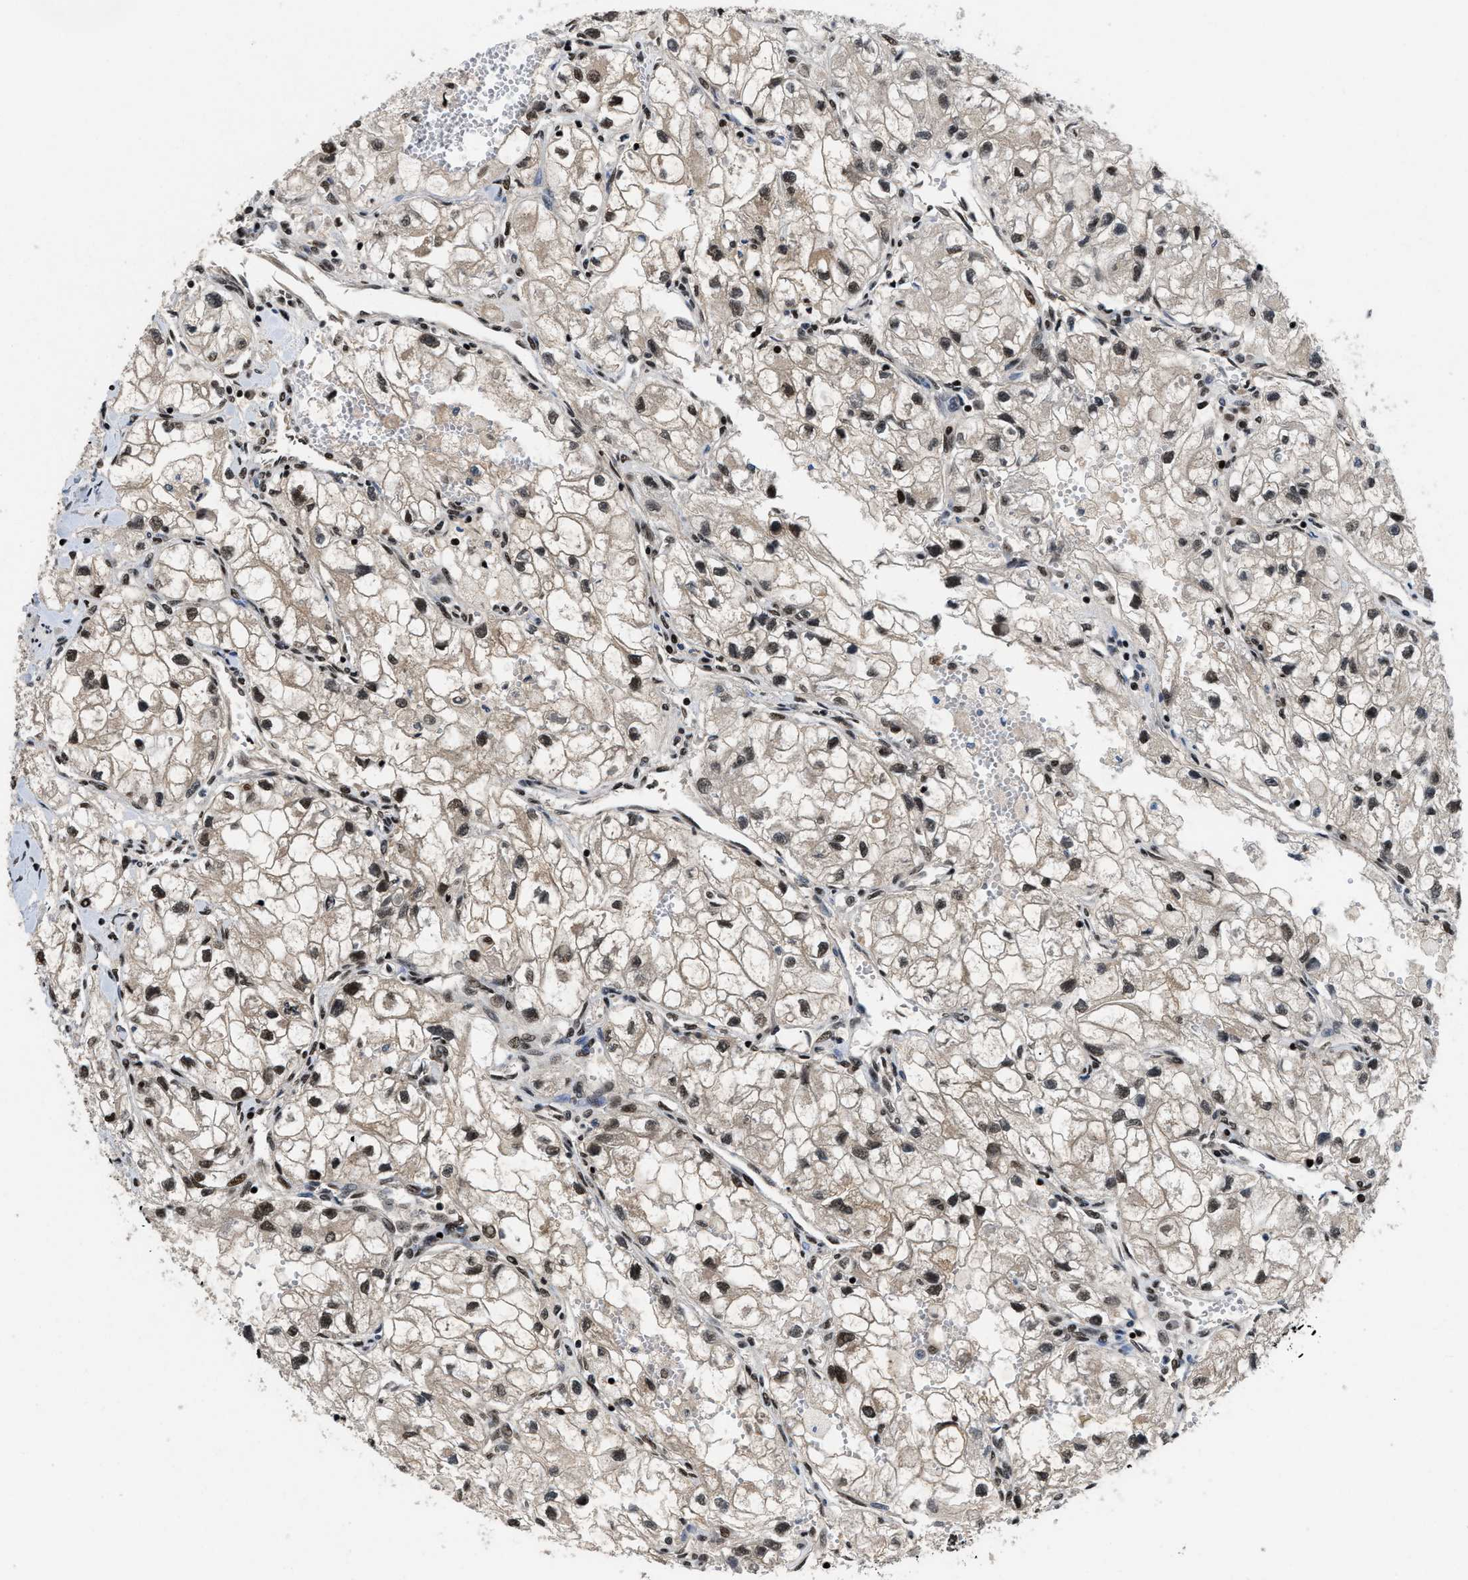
{"staining": {"intensity": "moderate", "quantity": ">75%", "location": "nuclear"}, "tissue": "renal cancer", "cell_type": "Tumor cells", "image_type": "cancer", "snomed": [{"axis": "morphology", "description": "Adenocarcinoma, NOS"}, {"axis": "topography", "description": "Kidney"}], "caption": "This is an image of immunohistochemistry staining of renal adenocarcinoma, which shows moderate expression in the nuclear of tumor cells.", "gene": "SAFB", "patient": {"sex": "female", "age": 70}}